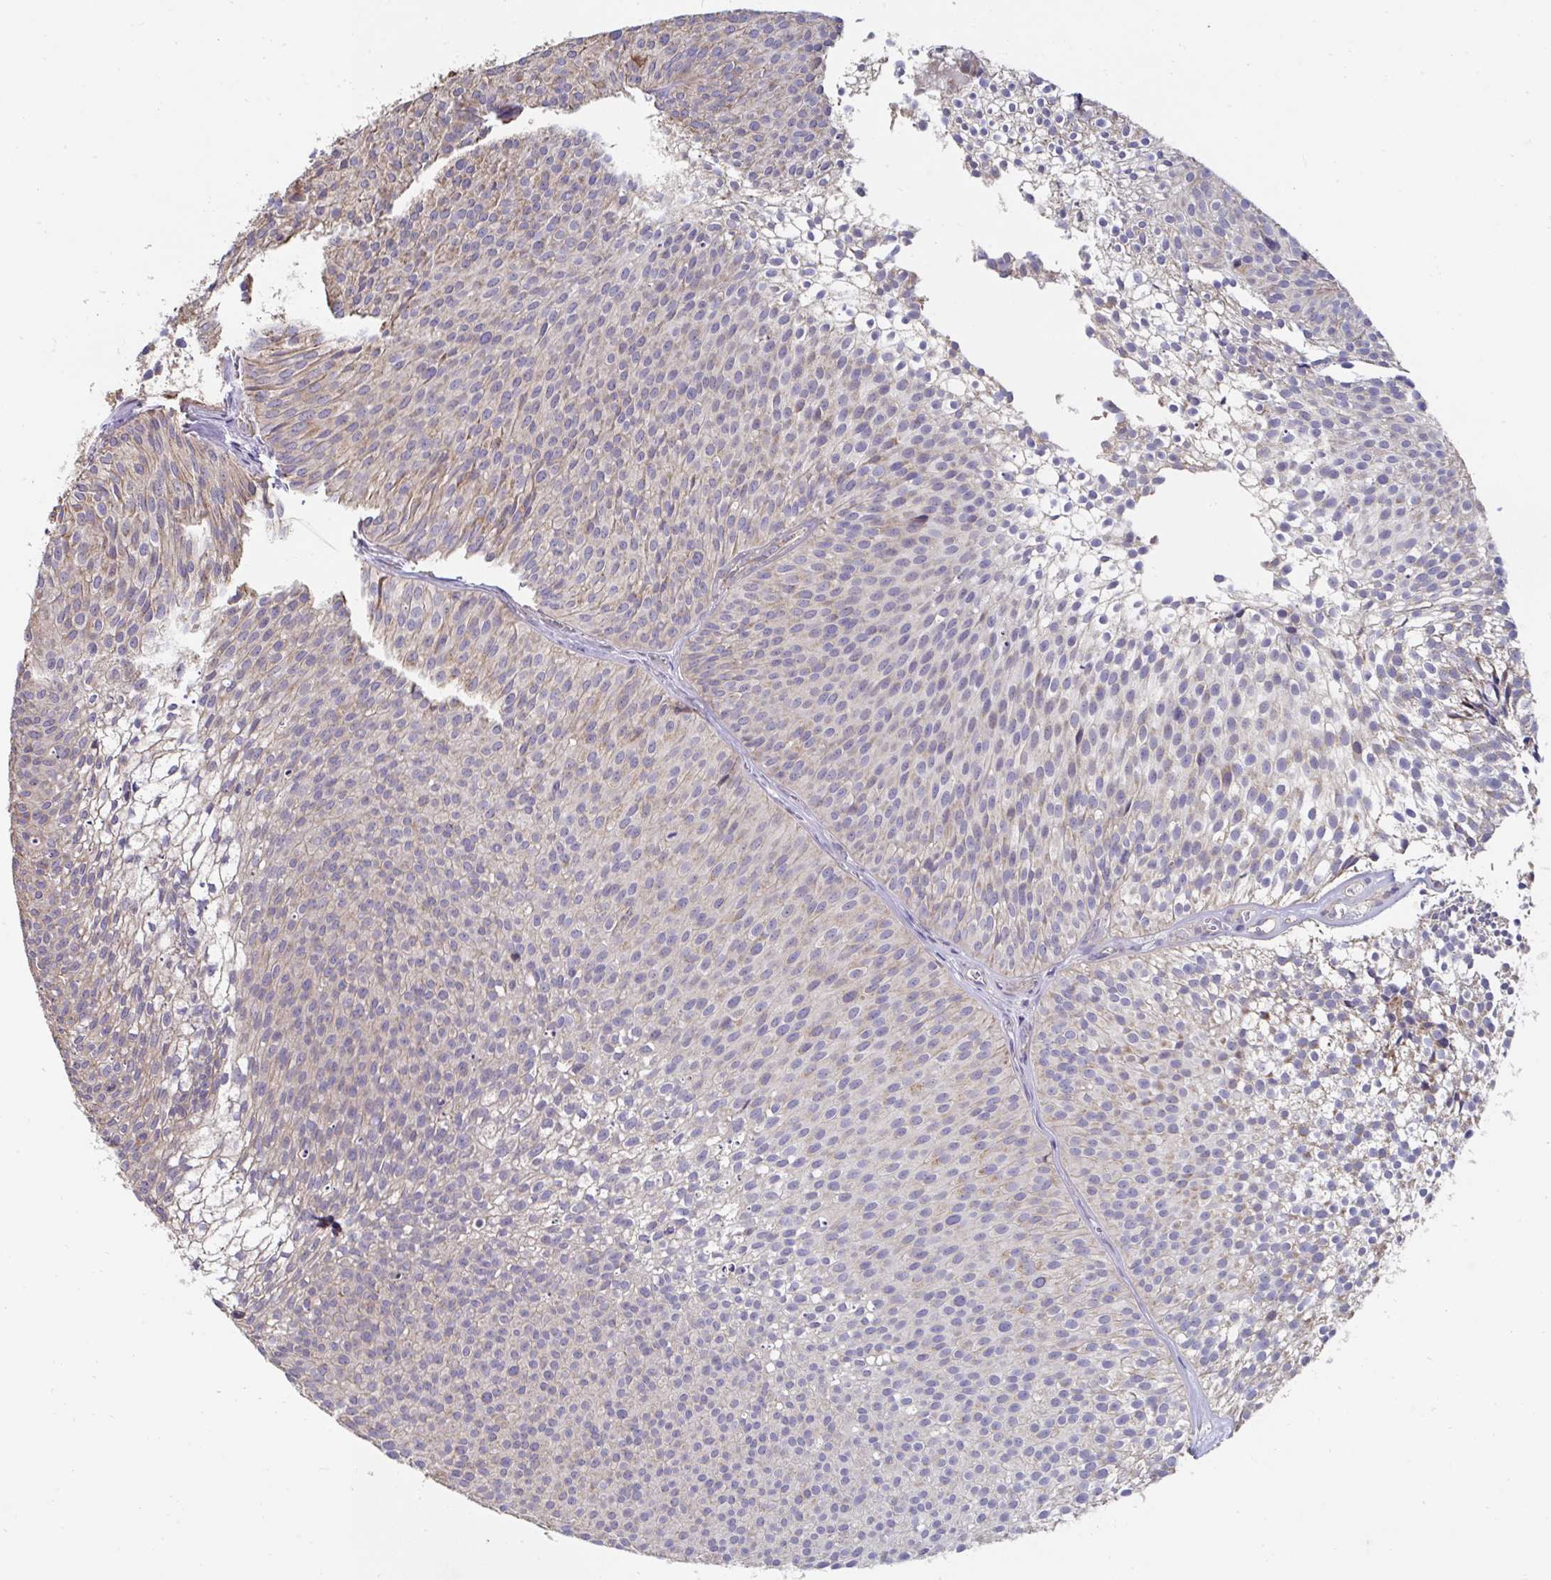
{"staining": {"intensity": "weak", "quantity": "25%-75%", "location": "cytoplasmic/membranous"}, "tissue": "urothelial cancer", "cell_type": "Tumor cells", "image_type": "cancer", "snomed": [{"axis": "morphology", "description": "Urothelial carcinoma, Low grade"}, {"axis": "topography", "description": "Urinary bladder"}], "caption": "IHC micrograph of neoplastic tissue: human urothelial cancer stained using IHC displays low levels of weak protein expression localized specifically in the cytoplasmic/membranous of tumor cells, appearing as a cytoplasmic/membranous brown color.", "gene": "DZANK1", "patient": {"sex": "male", "age": 91}}